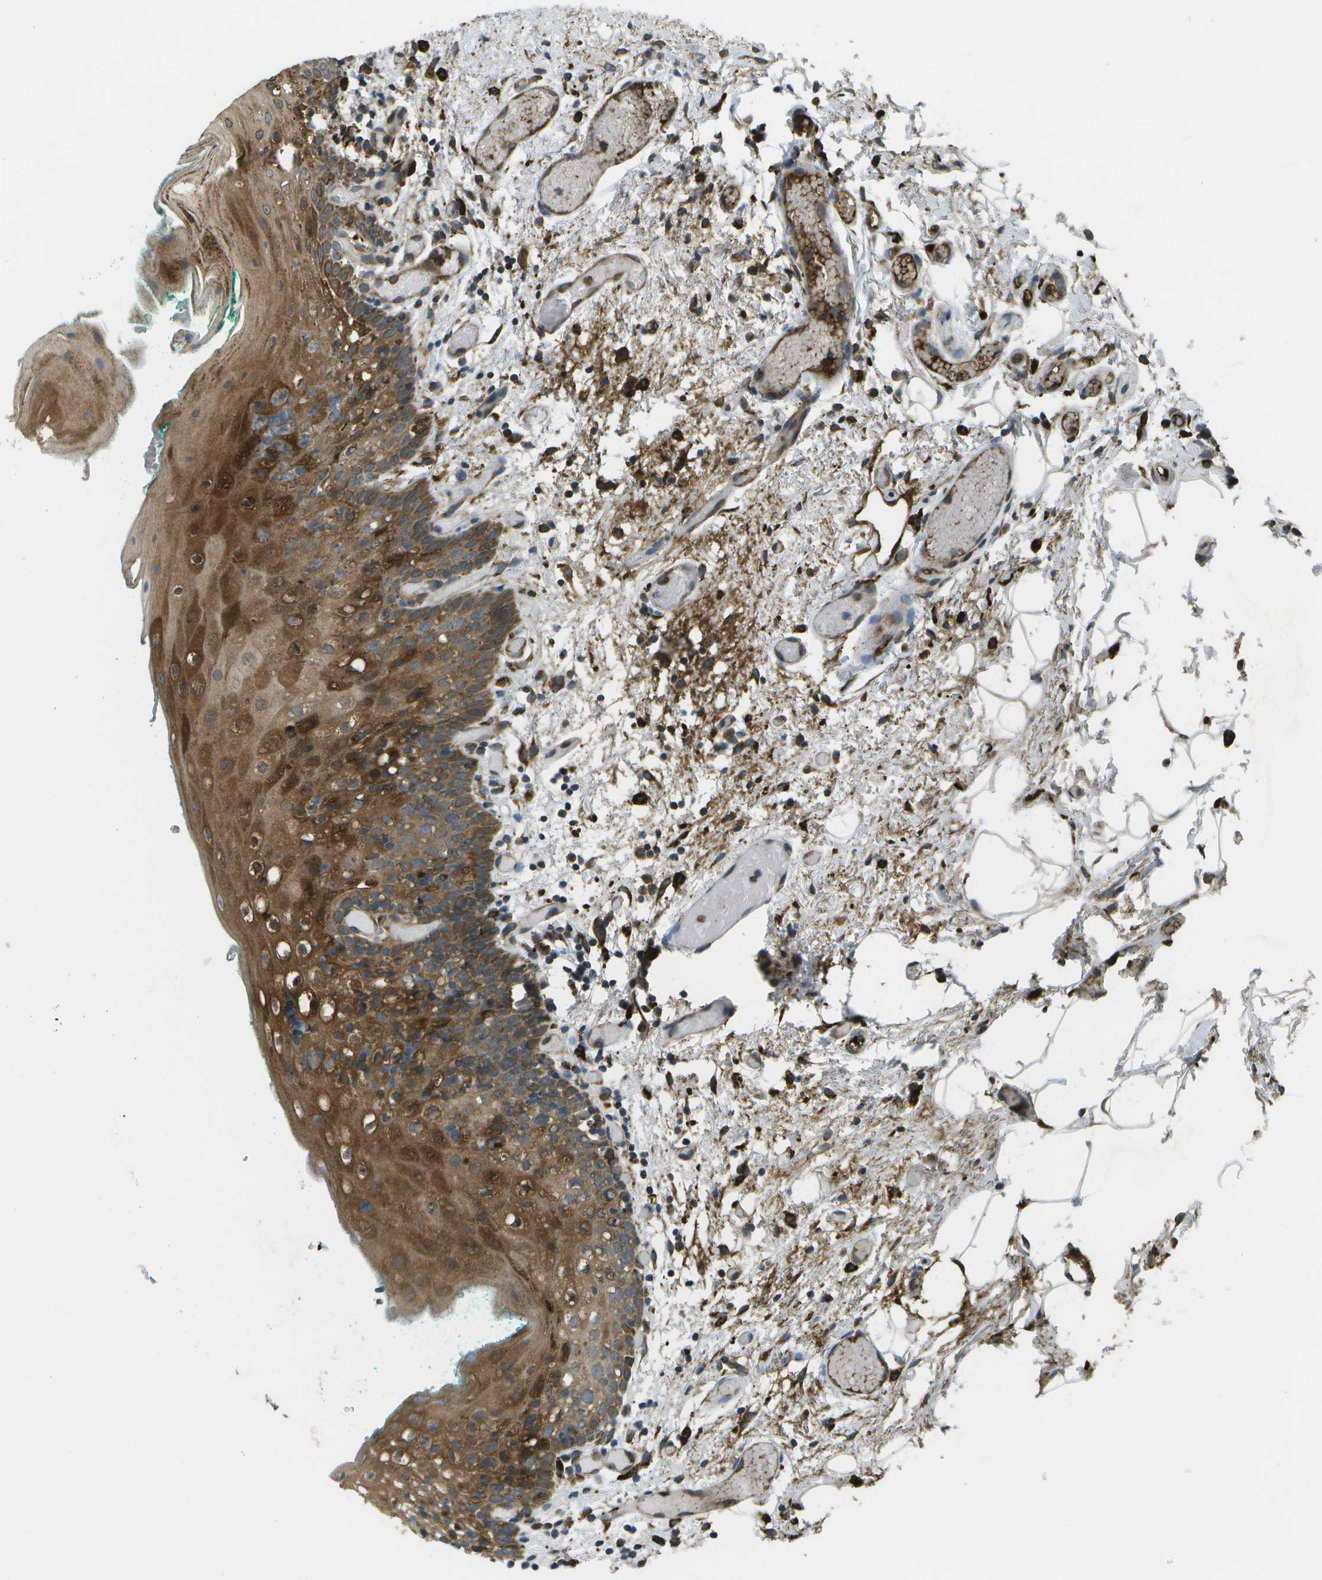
{"staining": {"intensity": "strong", "quantity": "25%-75%", "location": "cytoplasmic/membranous"}, "tissue": "oral mucosa", "cell_type": "Squamous epithelial cells", "image_type": "normal", "snomed": [{"axis": "morphology", "description": "Normal tissue, NOS"}, {"axis": "morphology", "description": "Squamous cell carcinoma, NOS"}, {"axis": "topography", "description": "Oral tissue"}, {"axis": "topography", "description": "Salivary gland"}, {"axis": "topography", "description": "Head-Neck"}], "caption": "Benign oral mucosa displays strong cytoplasmic/membranous staining in about 25%-75% of squamous epithelial cells.", "gene": "USP30", "patient": {"sex": "female", "age": 62}}